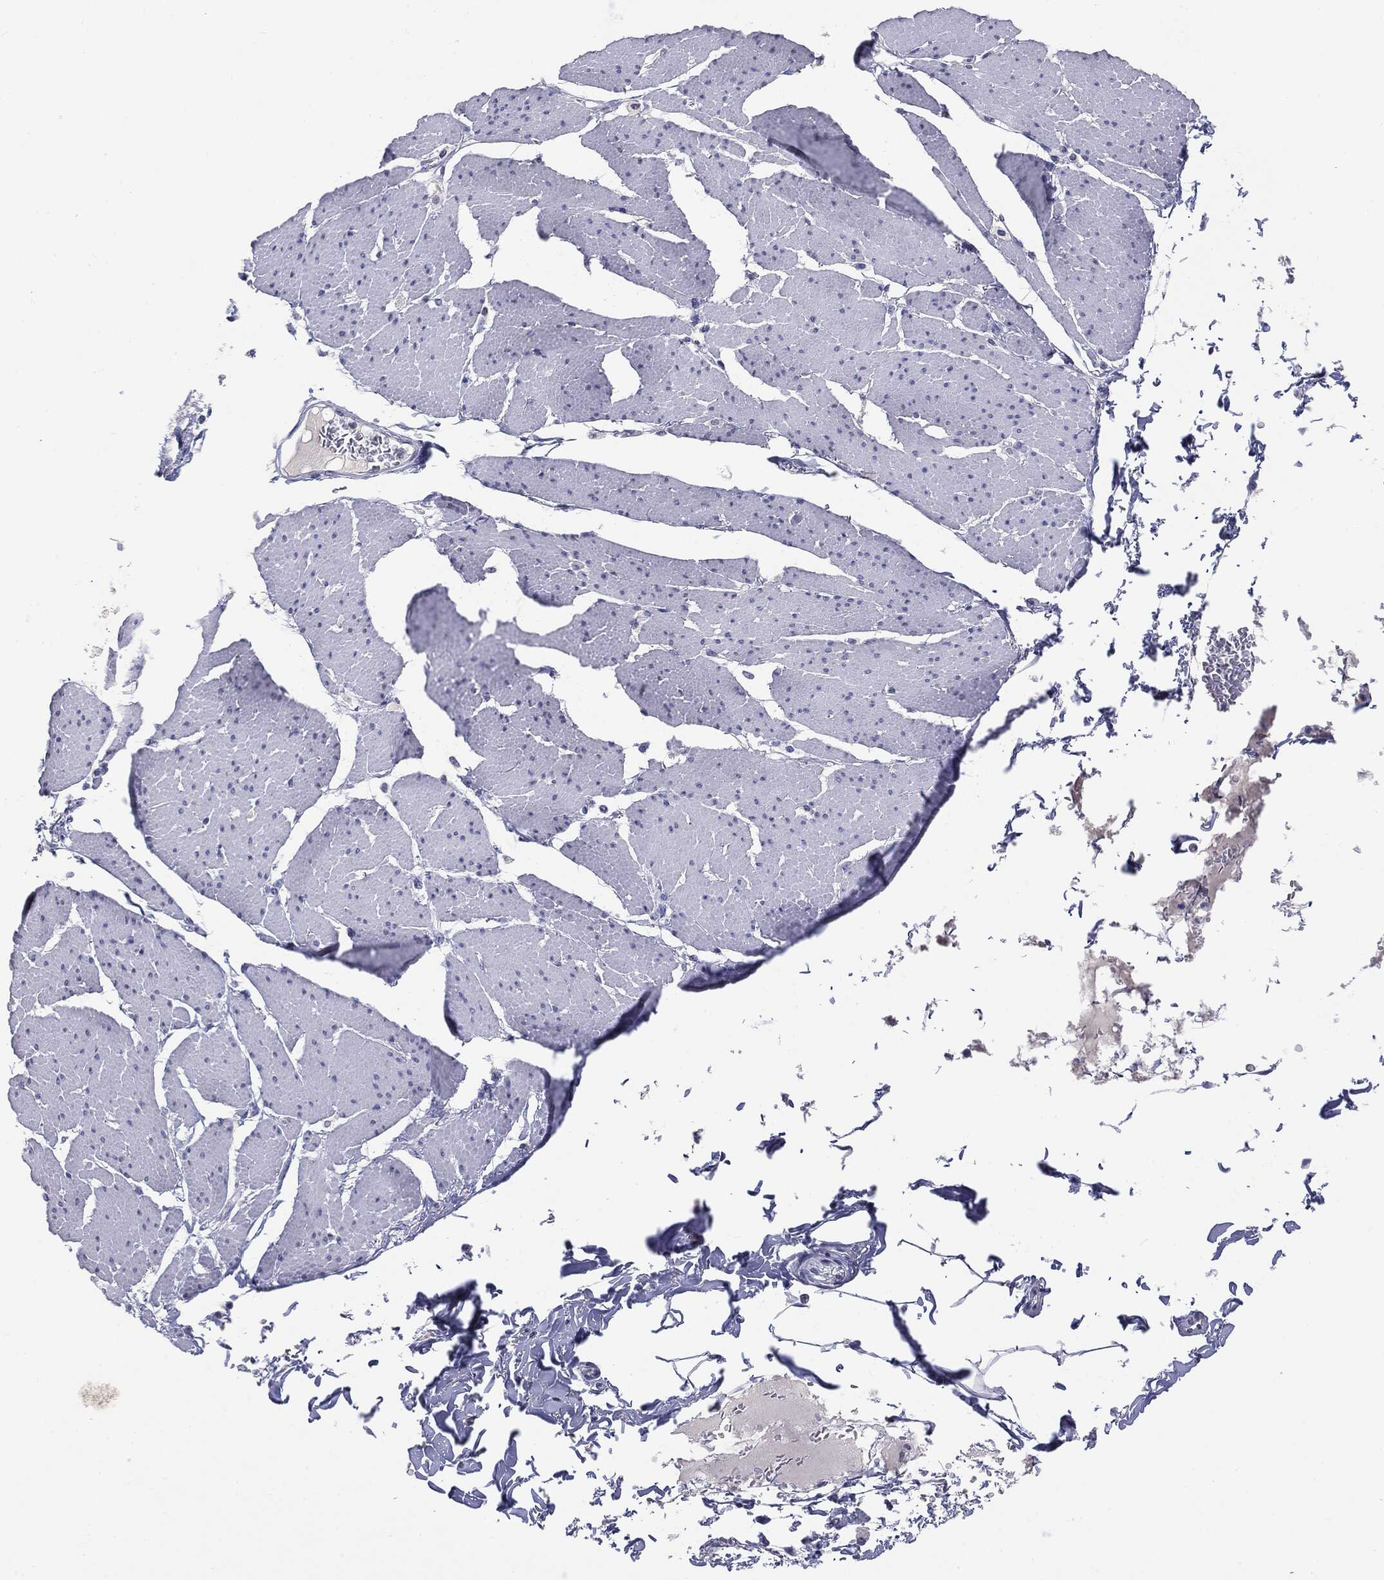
{"staining": {"intensity": "negative", "quantity": "none", "location": "none"}, "tissue": "smooth muscle", "cell_type": "Smooth muscle cells", "image_type": "normal", "snomed": [{"axis": "morphology", "description": "Normal tissue, NOS"}, {"axis": "topography", "description": "Smooth muscle"}, {"axis": "topography", "description": "Anal"}], "caption": "DAB (3,3'-diaminobenzidine) immunohistochemical staining of benign smooth muscle reveals no significant positivity in smooth muscle cells. The staining was performed using DAB to visualize the protein expression in brown, while the nuclei were stained in blue with hematoxylin (Magnification: 20x).", "gene": "SERPINB4", "patient": {"sex": "male", "age": 83}}